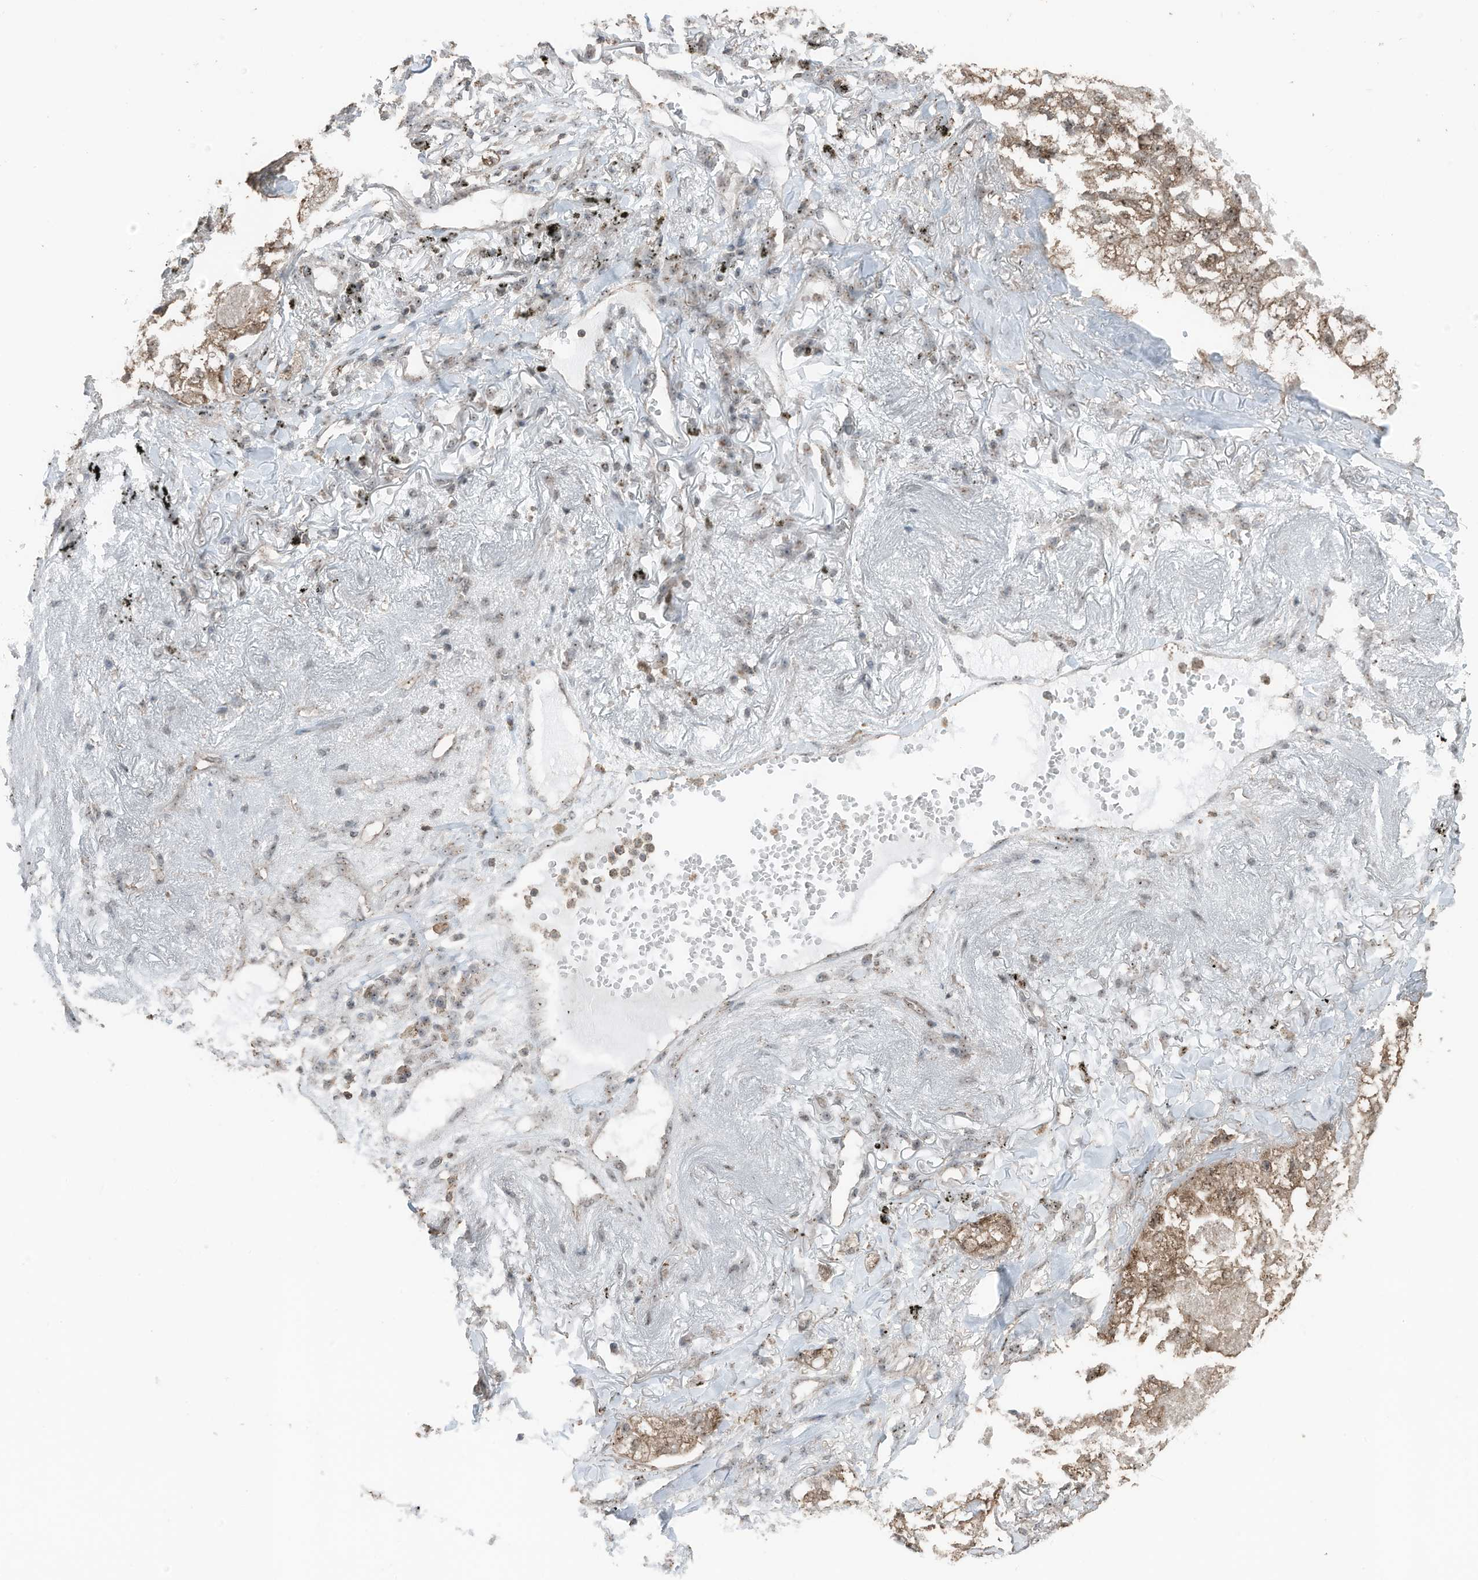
{"staining": {"intensity": "moderate", "quantity": "25%-75%", "location": "cytoplasmic/membranous,nuclear"}, "tissue": "lung cancer", "cell_type": "Tumor cells", "image_type": "cancer", "snomed": [{"axis": "morphology", "description": "Adenocarcinoma, NOS"}, {"axis": "topography", "description": "Lung"}], "caption": "Brown immunohistochemical staining in adenocarcinoma (lung) shows moderate cytoplasmic/membranous and nuclear staining in approximately 25%-75% of tumor cells.", "gene": "UTP3", "patient": {"sex": "male", "age": 65}}